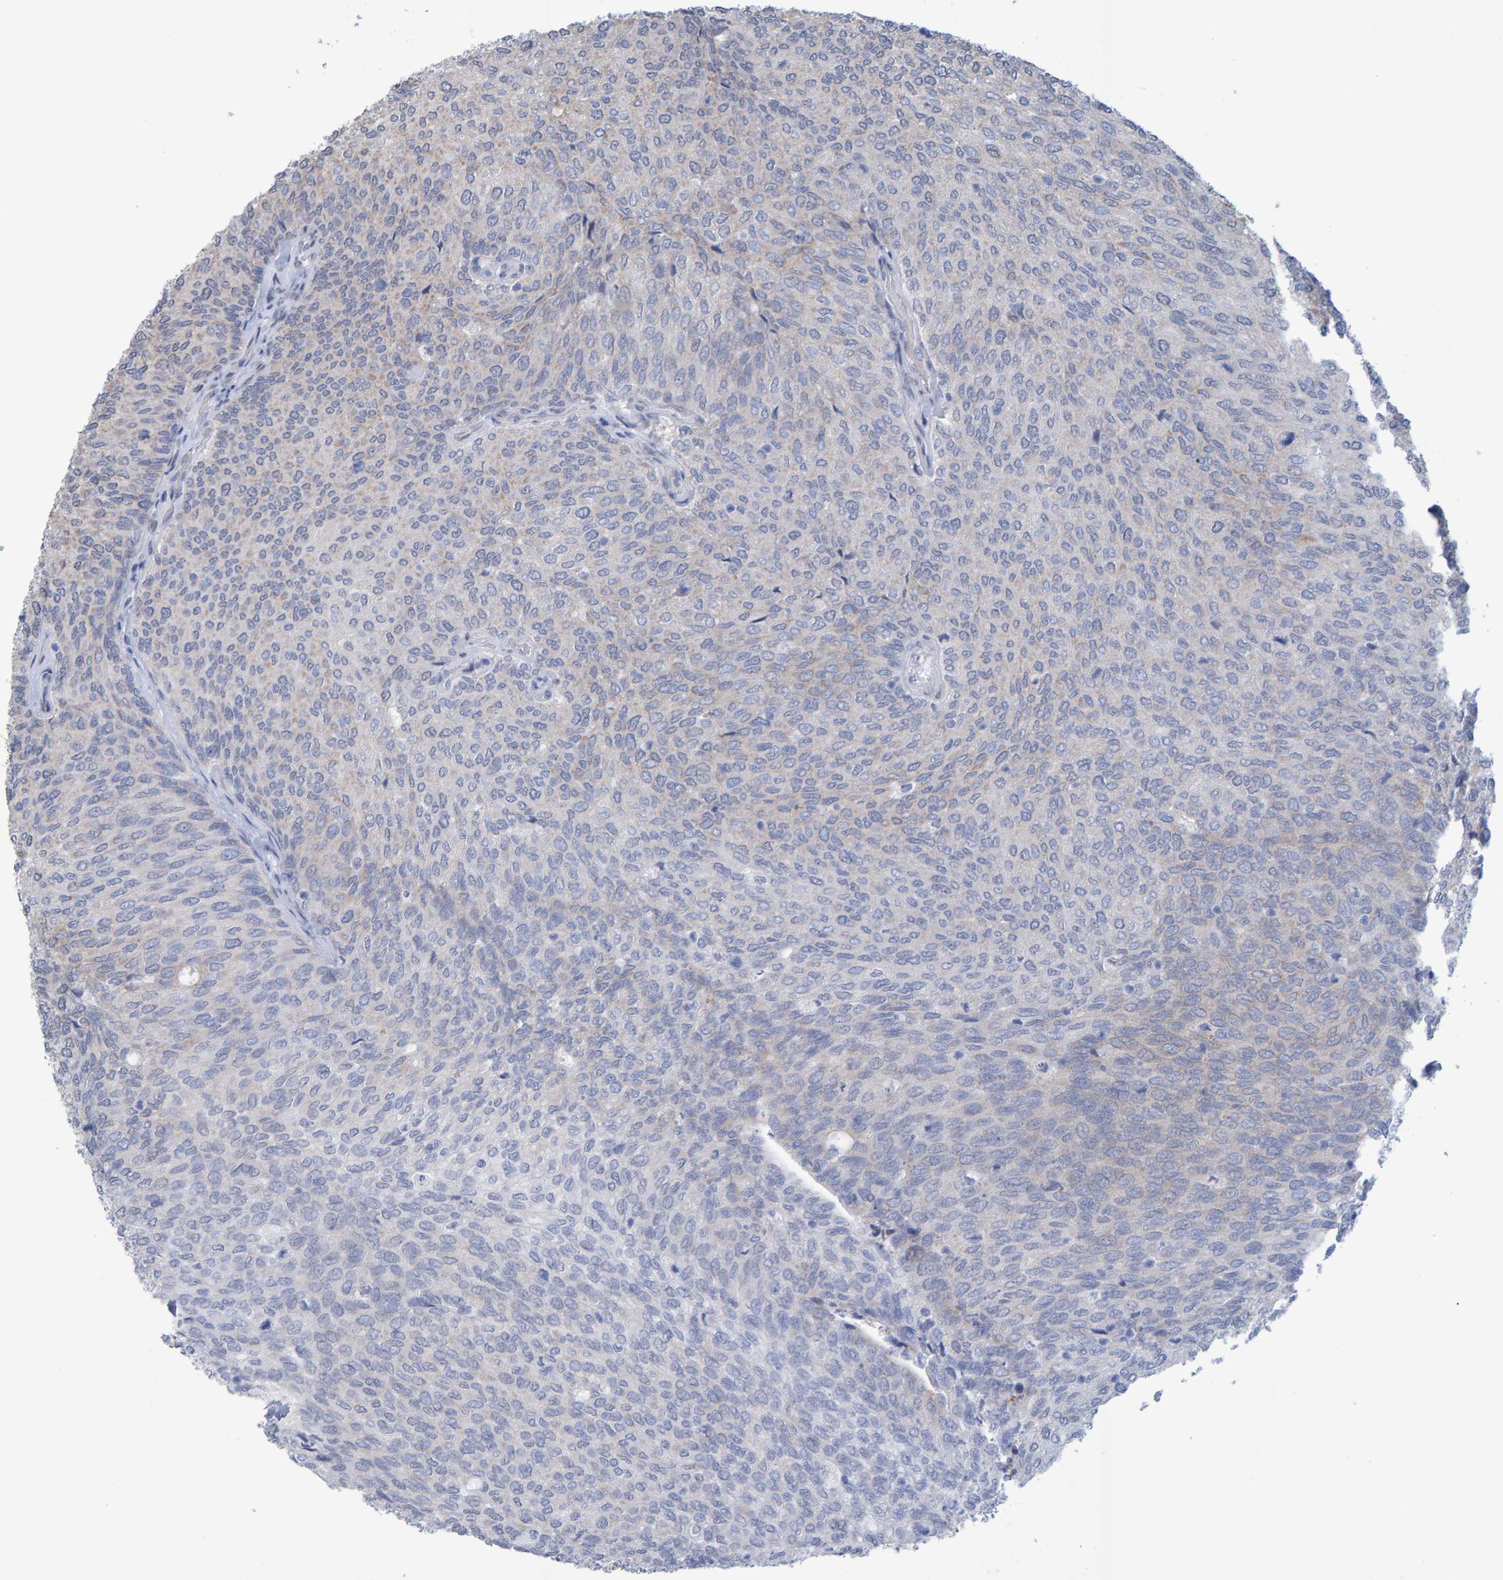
{"staining": {"intensity": "negative", "quantity": "none", "location": "none"}, "tissue": "urothelial cancer", "cell_type": "Tumor cells", "image_type": "cancer", "snomed": [{"axis": "morphology", "description": "Urothelial carcinoma, Low grade"}, {"axis": "topography", "description": "Urinary bladder"}], "caption": "Tumor cells show no significant protein positivity in urothelial cancer. The staining is performed using DAB (3,3'-diaminobenzidine) brown chromogen with nuclei counter-stained in using hematoxylin.", "gene": "USP43", "patient": {"sex": "female", "age": 79}}